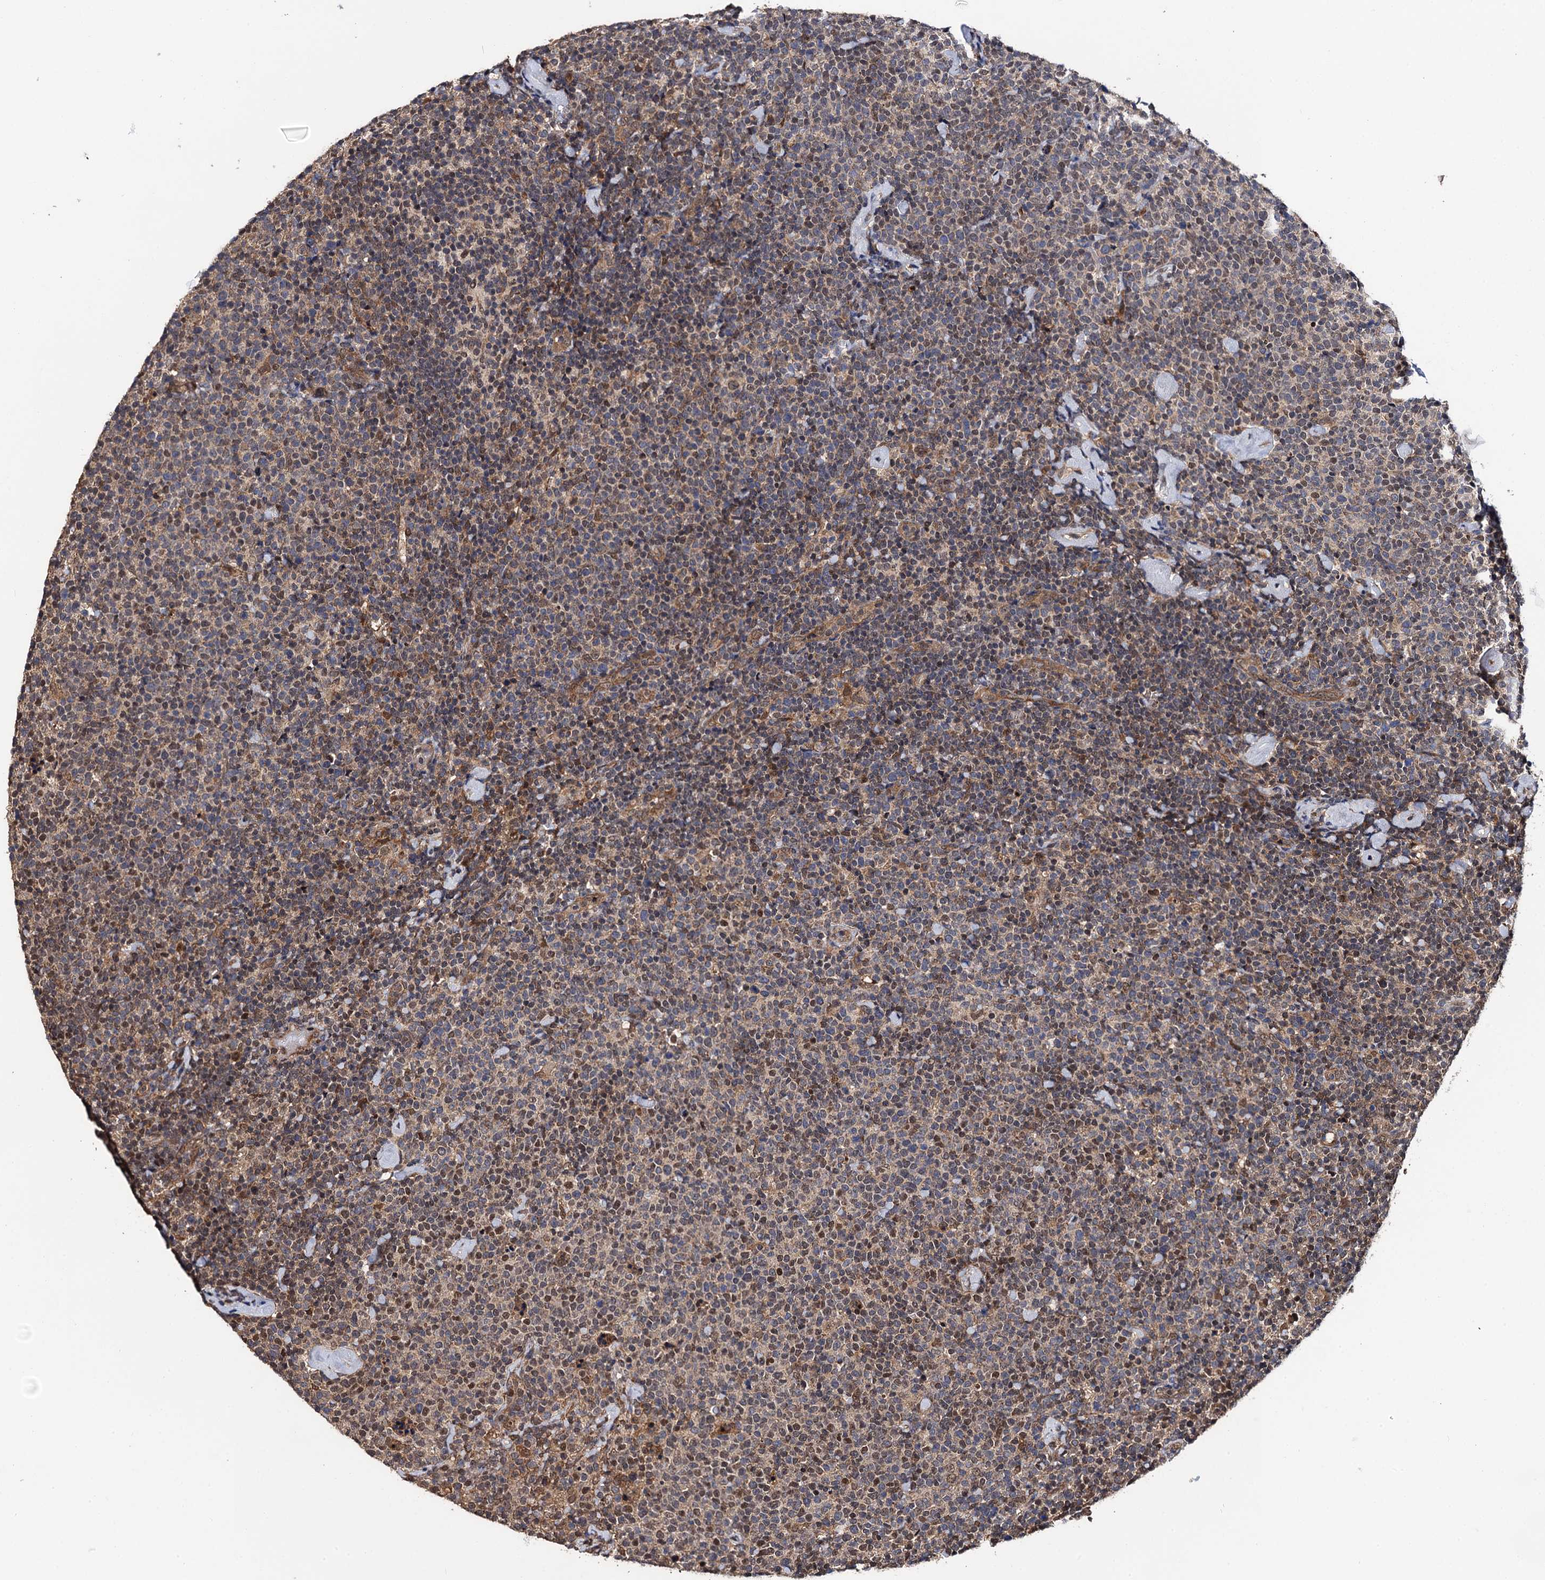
{"staining": {"intensity": "weak", "quantity": ">75%", "location": "cytoplasmic/membranous"}, "tissue": "lymphoma", "cell_type": "Tumor cells", "image_type": "cancer", "snomed": [{"axis": "morphology", "description": "Malignant lymphoma, non-Hodgkin's type, High grade"}, {"axis": "topography", "description": "Lymph node"}], "caption": "Lymphoma stained with a protein marker demonstrates weak staining in tumor cells.", "gene": "MIER2", "patient": {"sex": "male", "age": 61}}